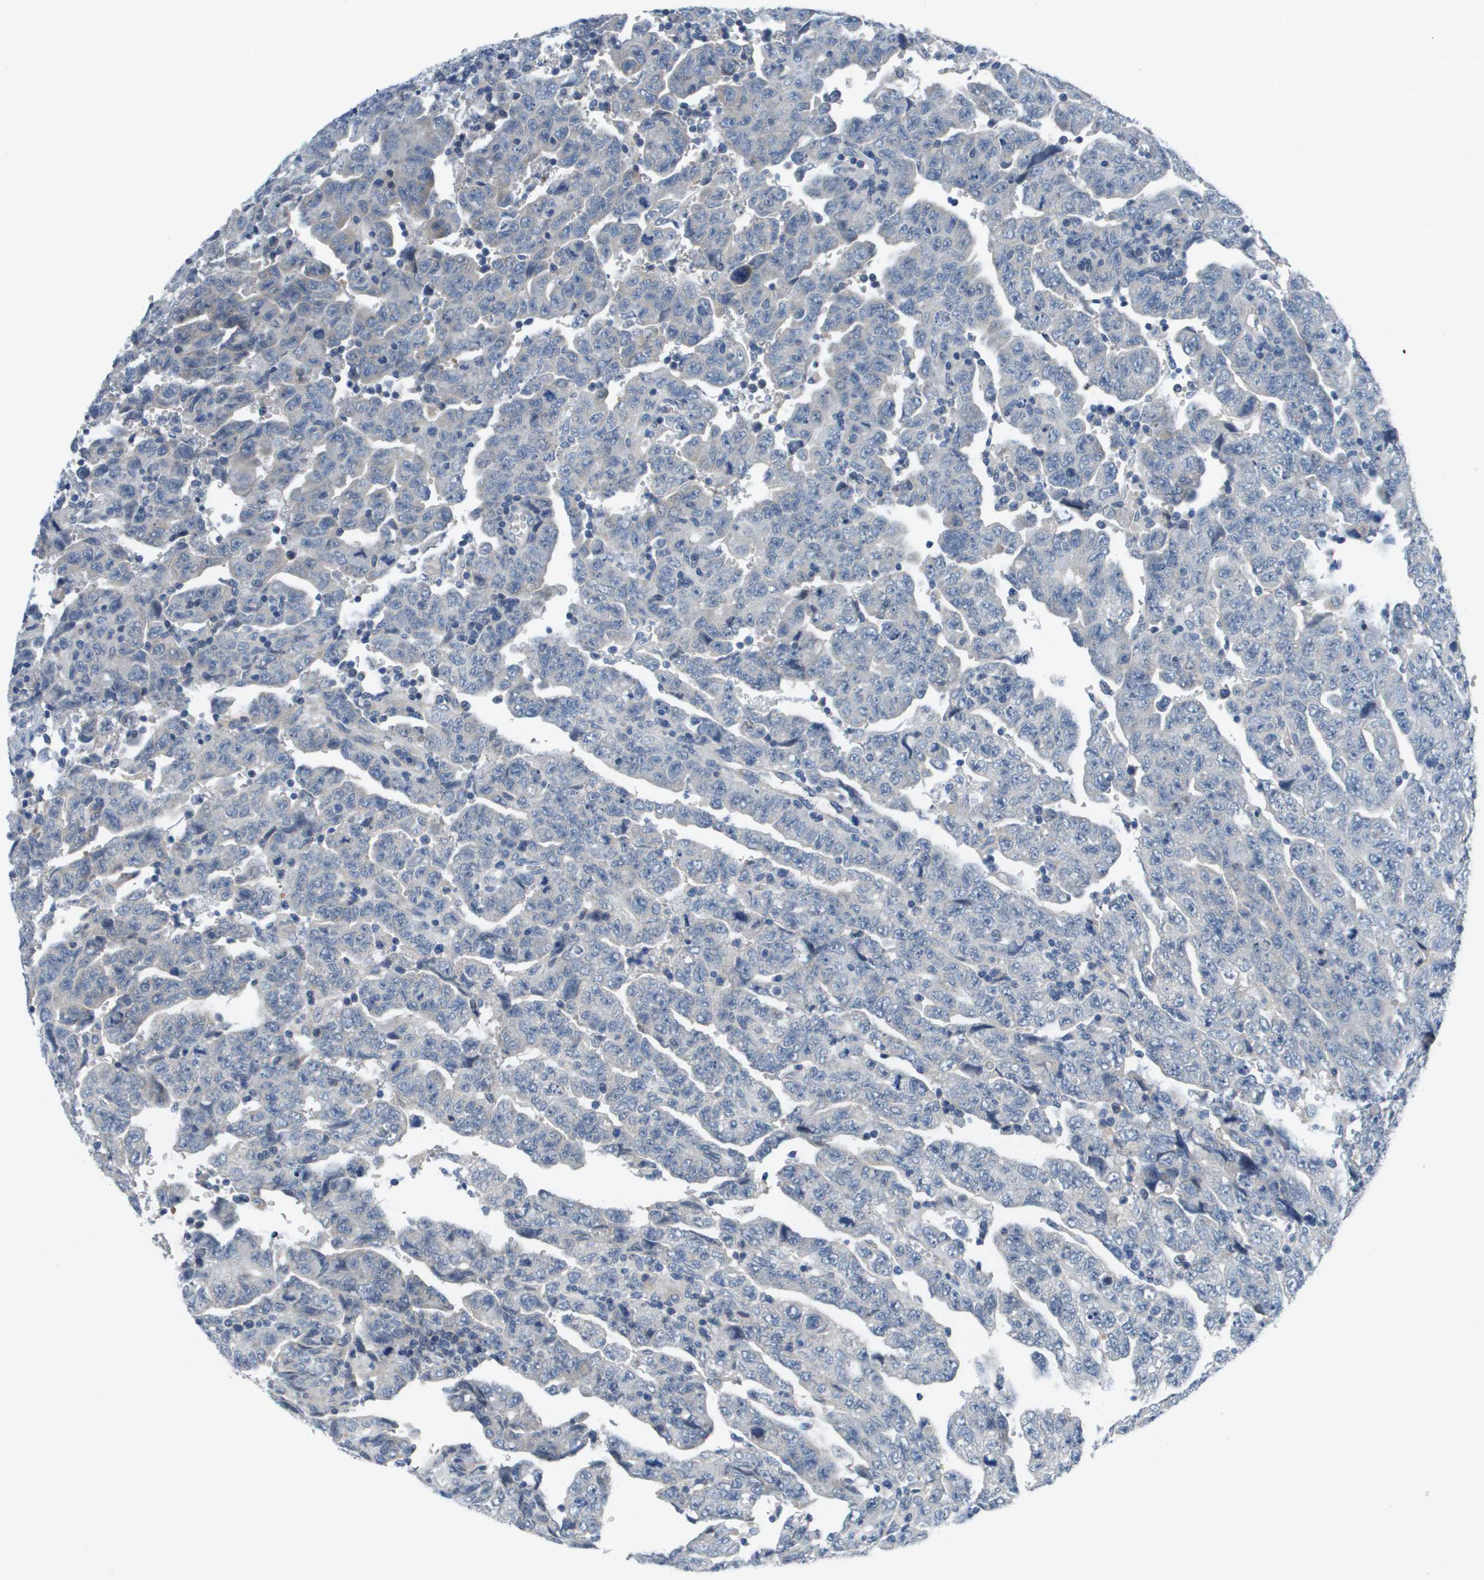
{"staining": {"intensity": "negative", "quantity": "none", "location": "none"}, "tissue": "testis cancer", "cell_type": "Tumor cells", "image_type": "cancer", "snomed": [{"axis": "morphology", "description": "Carcinoma, Embryonal, NOS"}, {"axis": "topography", "description": "Testis"}], "caption": "Immunohistochemical staining of testis cancer exhibits no significant positivity in tumor cells.", "gene": "NCS1", "patient": {"sex": "male", "age": 28}}